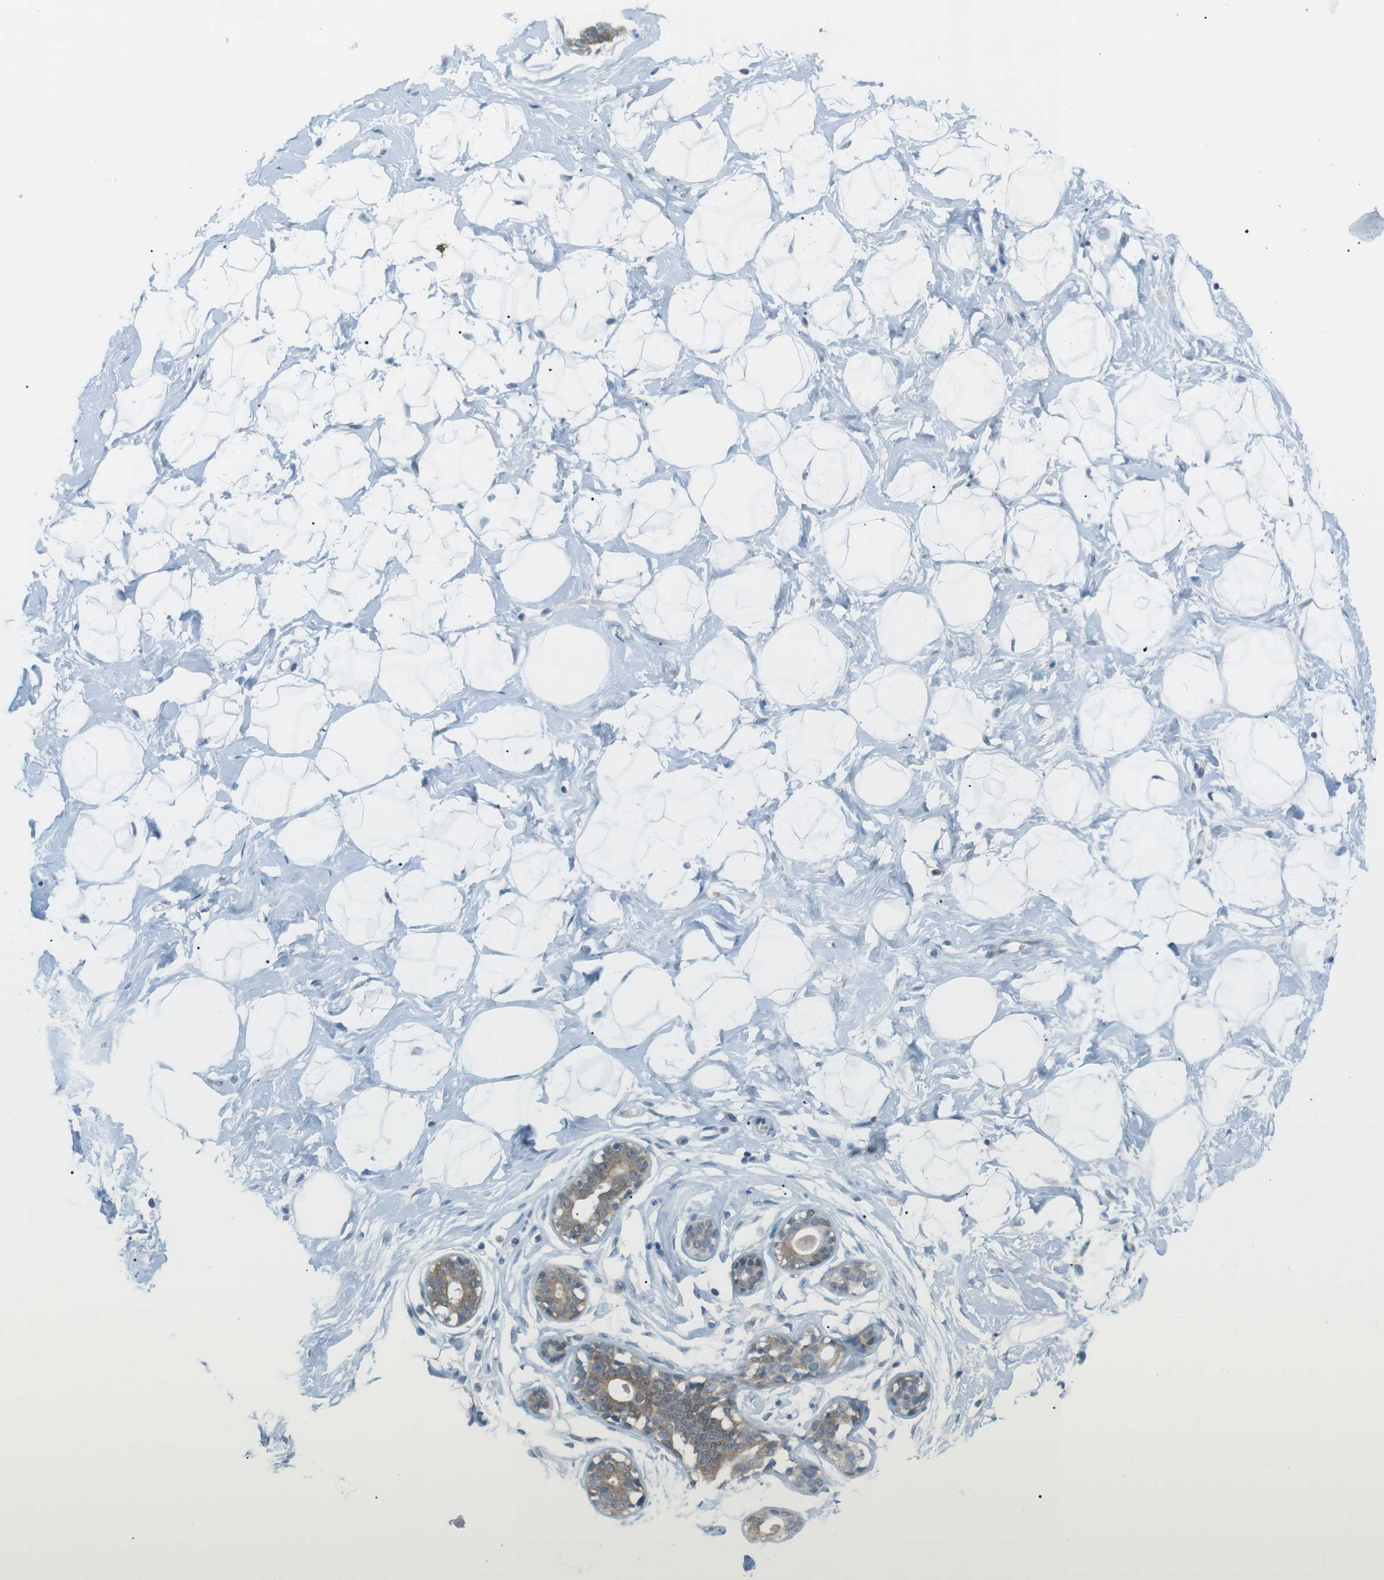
{"staining": {"intensity": "negative", "quantity": "none", "location": "none"}, "tissue": "breast", "cell_type": "Adipocytes", "image_type": "normal", "snomed": [{"axis": "morphology", "description": "Normal tissue, NOS"}, {"axis": "topography", "description": "Breast"}], "caption": "Immunohistochemistry photomicrograph of unremarkable breast: breast stained with DAB exhibits no significant protein expression in adipocytes. (DAB (3,3'-diaminobenzidine) immunohistochemistry (IHC), high magnification).", "gene": "RTN3", "patient": {"sex": "female", "age": 23}}